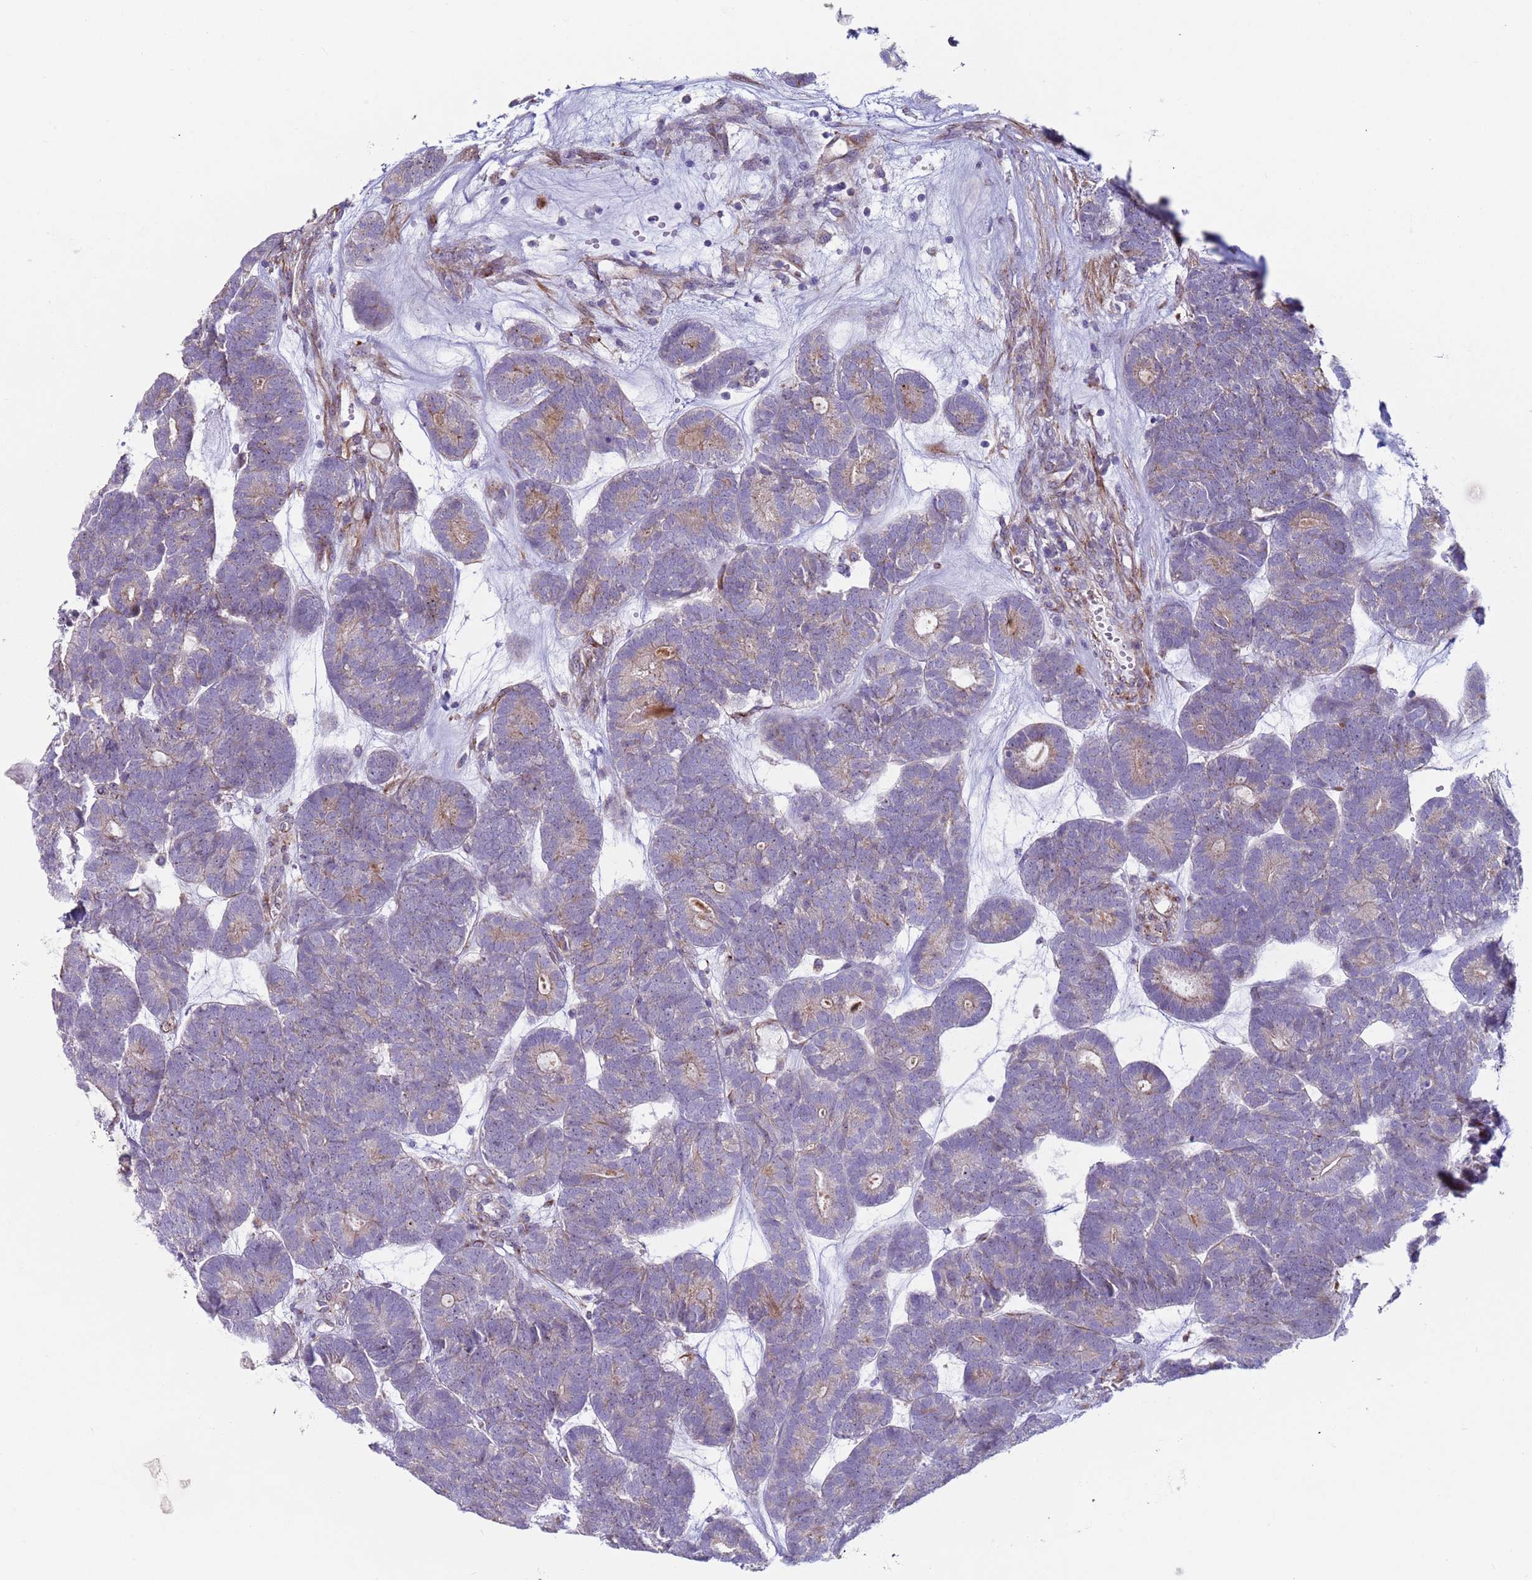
{"staining": {"intensity": "weak", "quantity": "25%-75%", "location": "cytoplasmic/membranous"}, "tissue": "head and neck cancer", "cell_type": "Tumor cells", "image_type": "cancer", "snomed": [{"axis": "morphology", "description": "Adenocarcinoma, NOS"}, {"axis": "topography", "description": "Head-Neck"}], "caption": "Immunohistochemistry (IHC) staining of head and neck adenocarcinoma, which demonstrates low levels of weak cytoplasmic/membranous staining in approximately 25%-75% of tumor cells indicating weak cytoplasmic/membranous protein expression. The staining was performed using DAB (brown) for protein detection and nuclei were counterstained in hematoxylin (blue).", "gene": "HEATR1", "patient": {"sex": "female", "age": 81}}